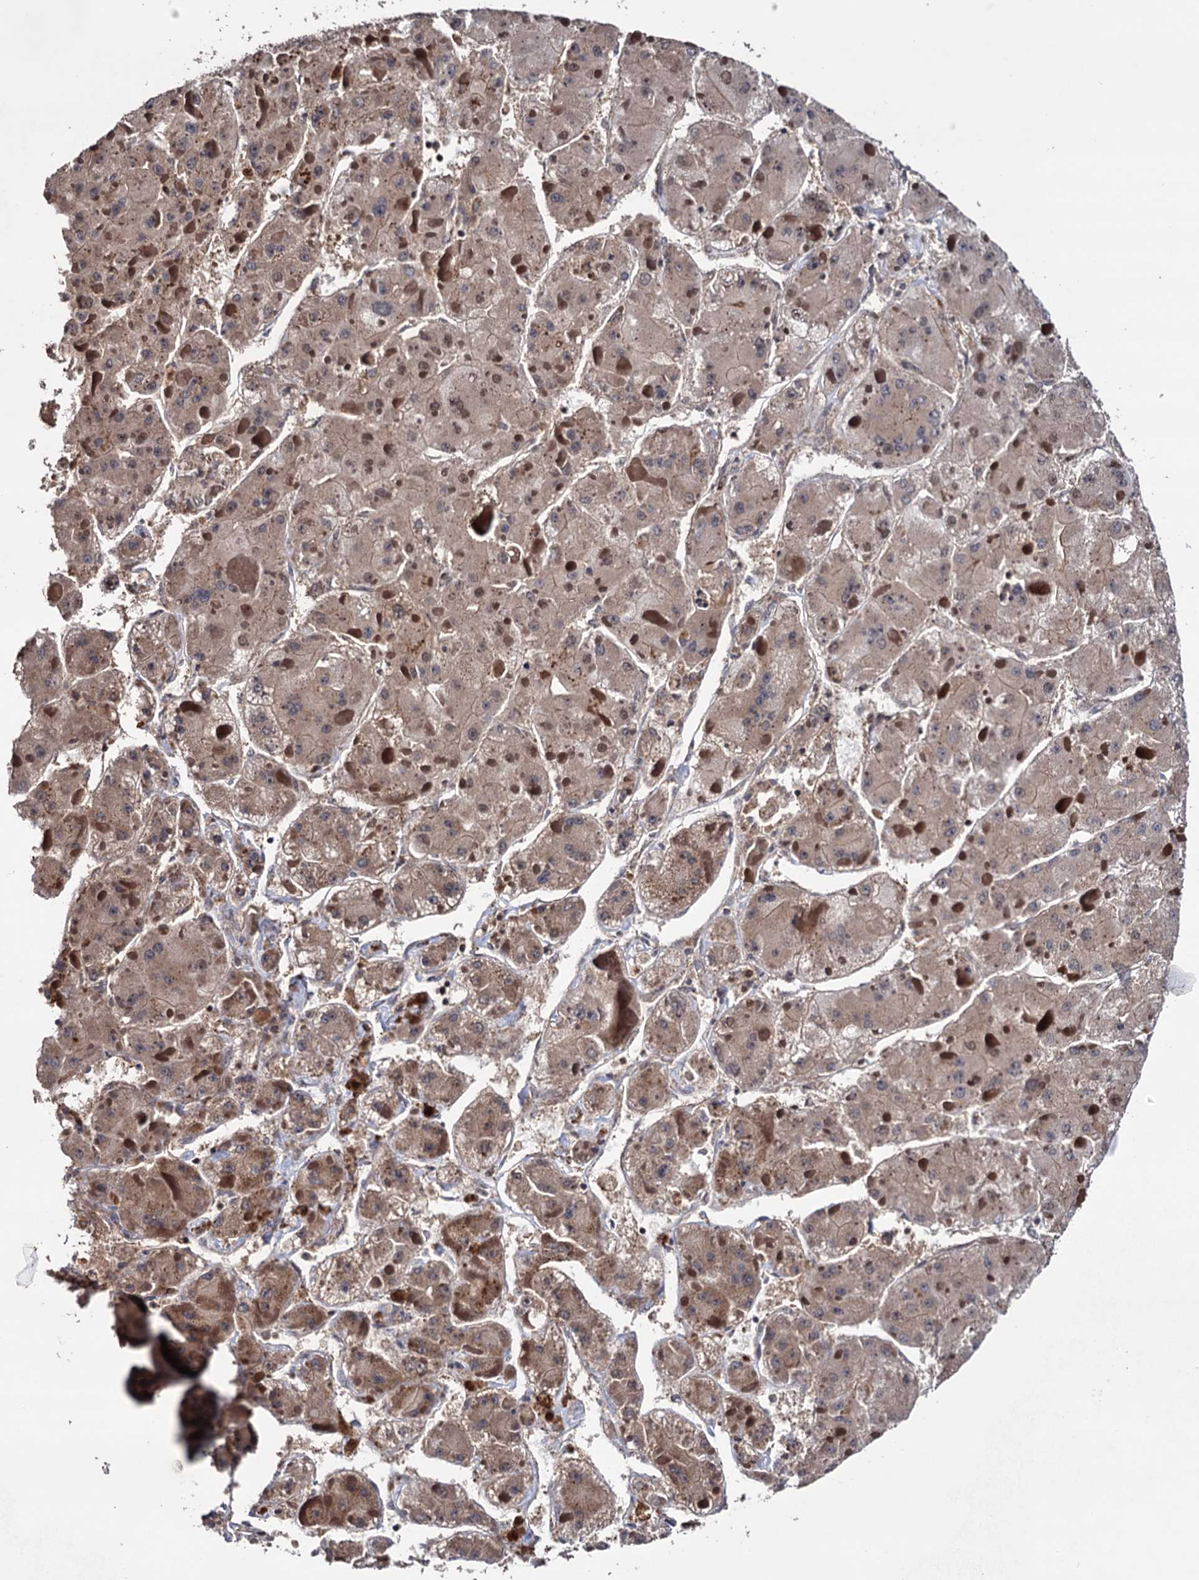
{"staining": {"intensity": "moderate", "quantity": "<25%", "location": "cytoplasmic/membranous"}, "tissue": "liver cancer", "cell_type": "Tumor cells", "image_type": "cancer", "snomed": [{"axis": "morphology", "description": "Carcinoma, Hepatocellular, NOS"}, {"axis": "topography", "description": "Liver"}], "caption": "Liver cancer (hepatocellular carcinoma) tissue exhibits moderate cytoplasmic/membranous expression in approximately <25% of tumor cells (DAB = brown stain, brightfield microscopy at high magnification).", "gene": "KLF5", "patient": {"sex": "female", "age": 73}}